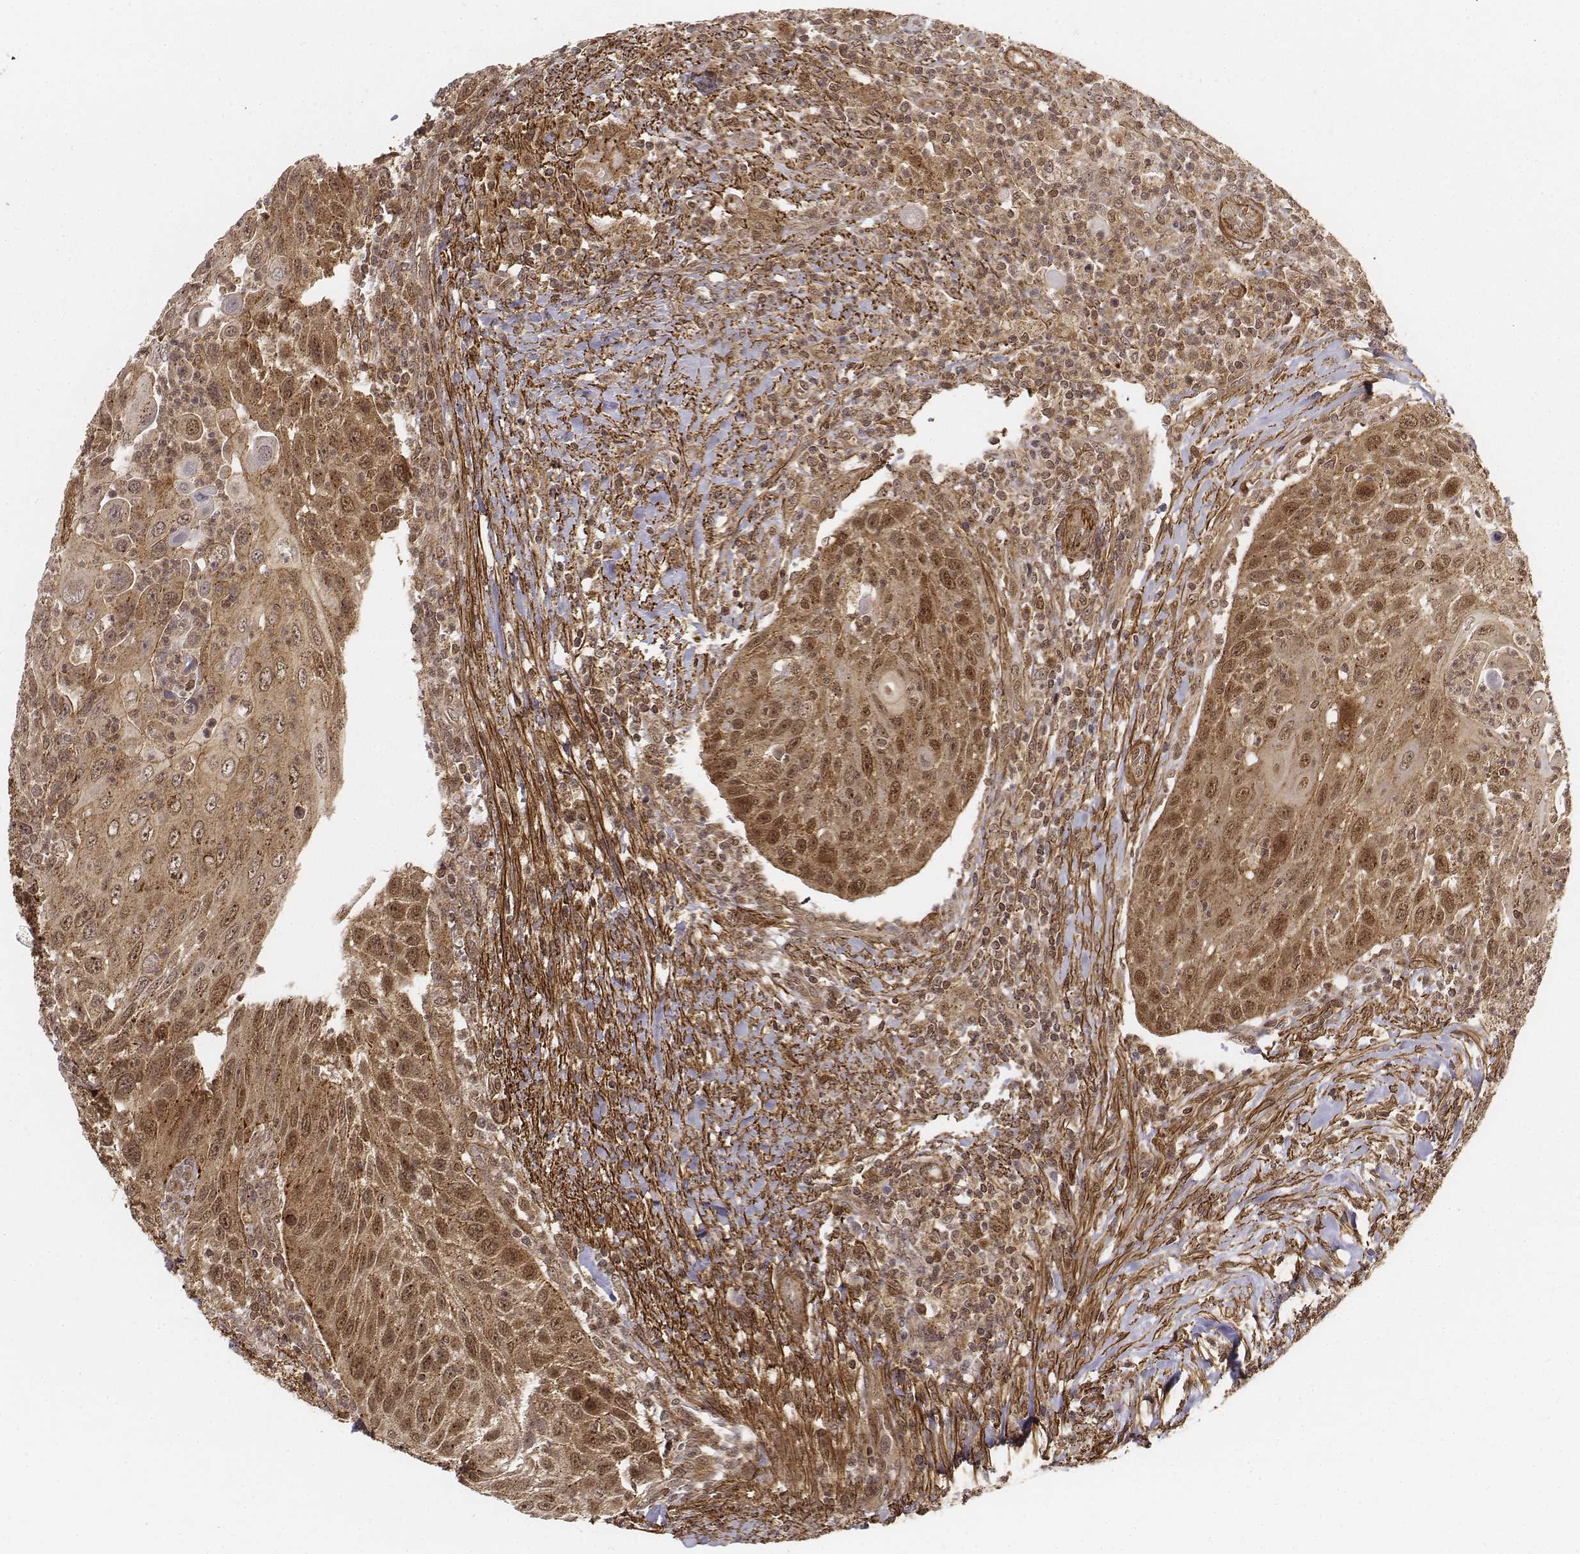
{"staining": {"intensity": "moderate", "quantity": ">75%", "location": "cytoplasmic/membranous,nuclear"}, "tissue": "head and neck cancer", "cell_type": "Tumor cells", "image_type": "cancer", "snomed": [{"axis": "morphology", "description": "Squamous cell carcinoma, NOS"}, {"axis": "topography", "description": "Head-Neck"}], "caption": "A brown stain labels moderate cytoplasmic/membranous and nuclear staining of a protein in human squamous cell carcinoma (head and neck) tumor cells. The staining is performed using DAB (3,3'-diaminobenzidine) brown chromogen to label protein expression. The nuclei are counter-stained blue using hematoxylin.", "gene": "ZFYVE19", "patient": {"sex": "male", "age": 69}}